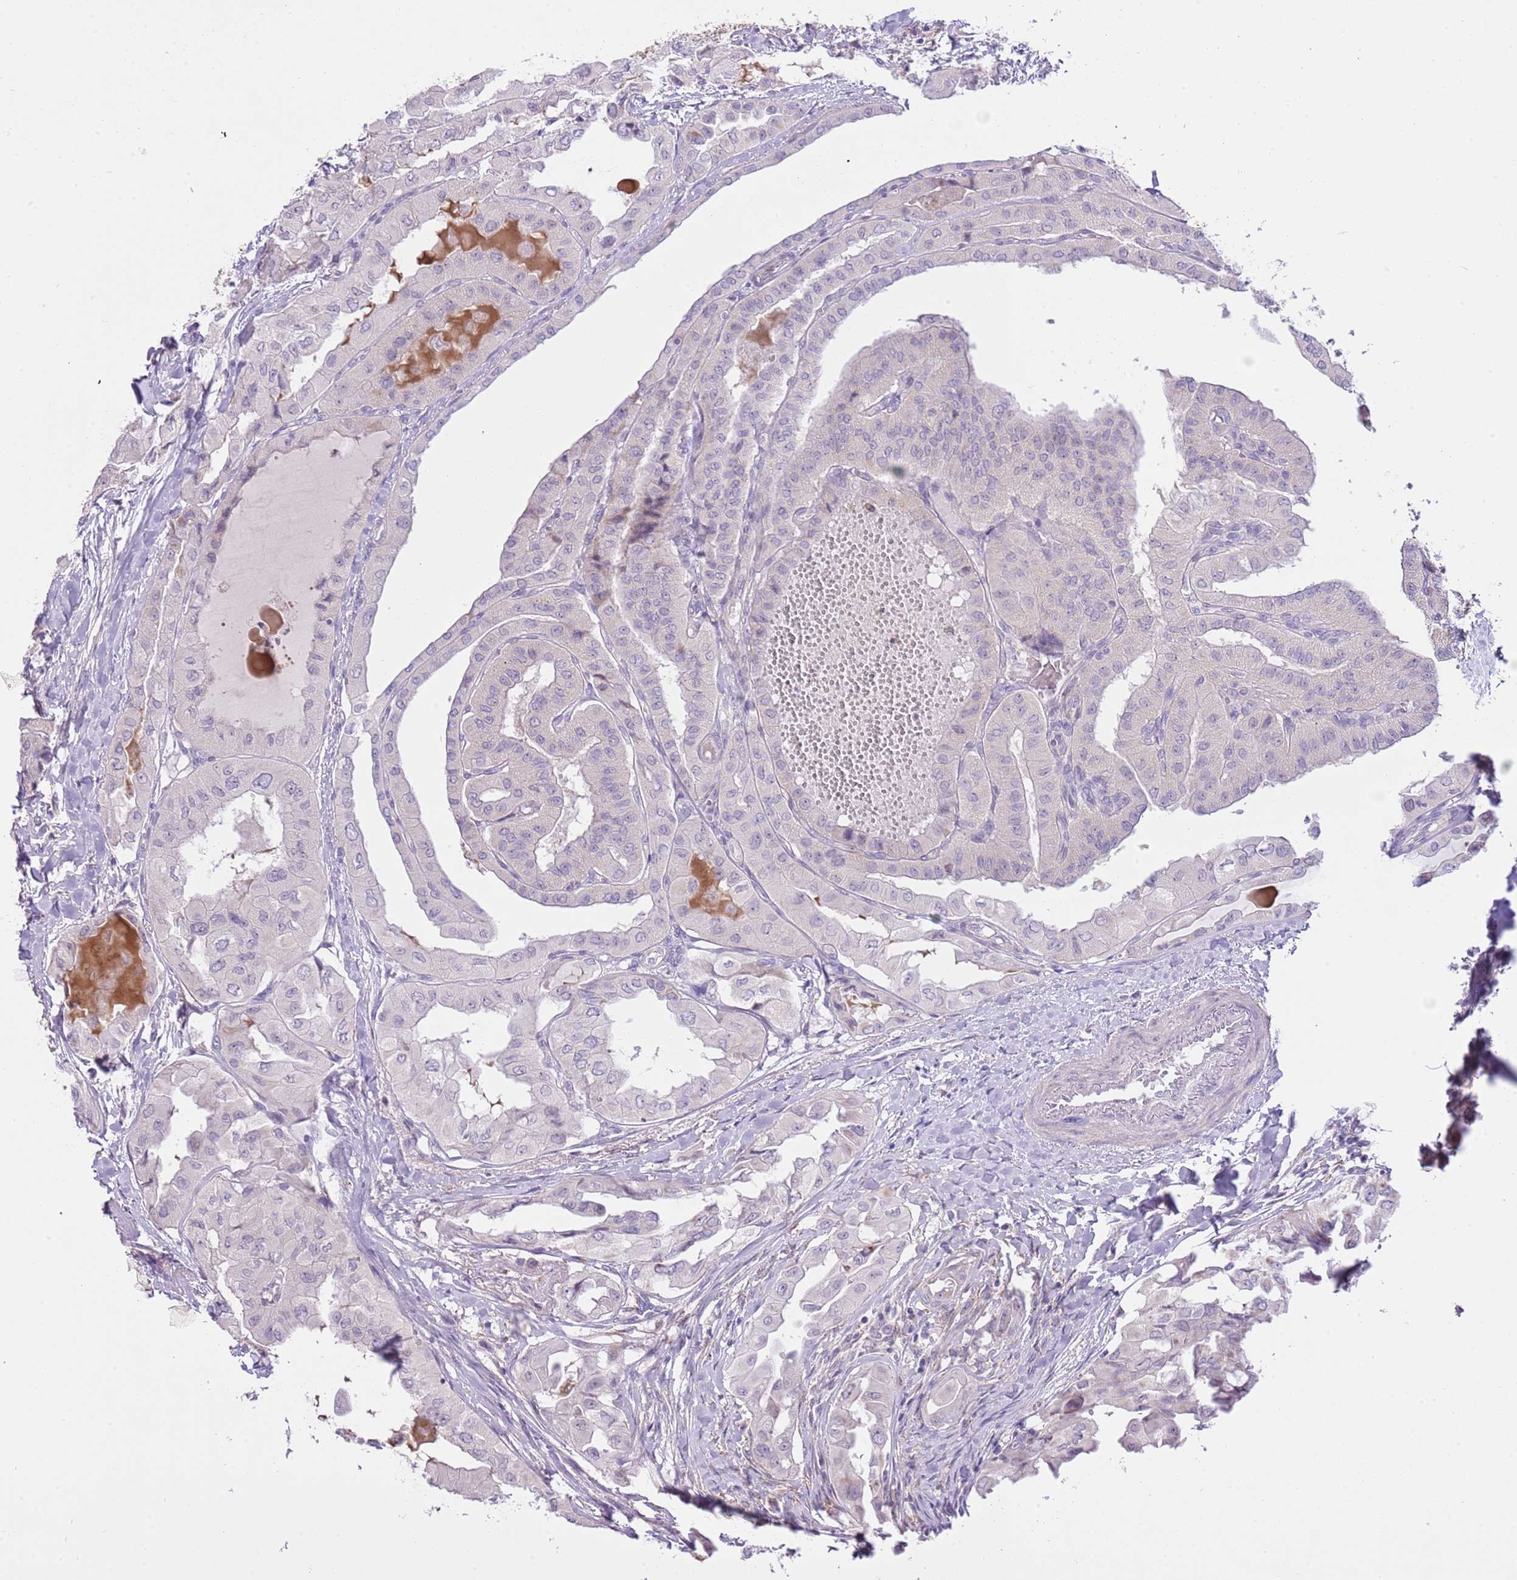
{"staining": {"intensity": "negative", "quantity": "none", "location": "none"}, "tissue": "thyroid cancer", "cell_type": "Tumor cells", "image_type": "cancer", "snomed": [{"axis": "morphology", "description": "Papillary adenocarcinoma, NOS"}, {"axis": "topography", "description": "Thyroid gland"}], "caption": "An IHC photomicrograph of thyroid papillary adenocarcinoma is shown. There is no staining in tumor cells of thyroid papillary adenocarcinoma.", "gene": "FBRSL1", "patient": {"sex": "female", "age": 59}}